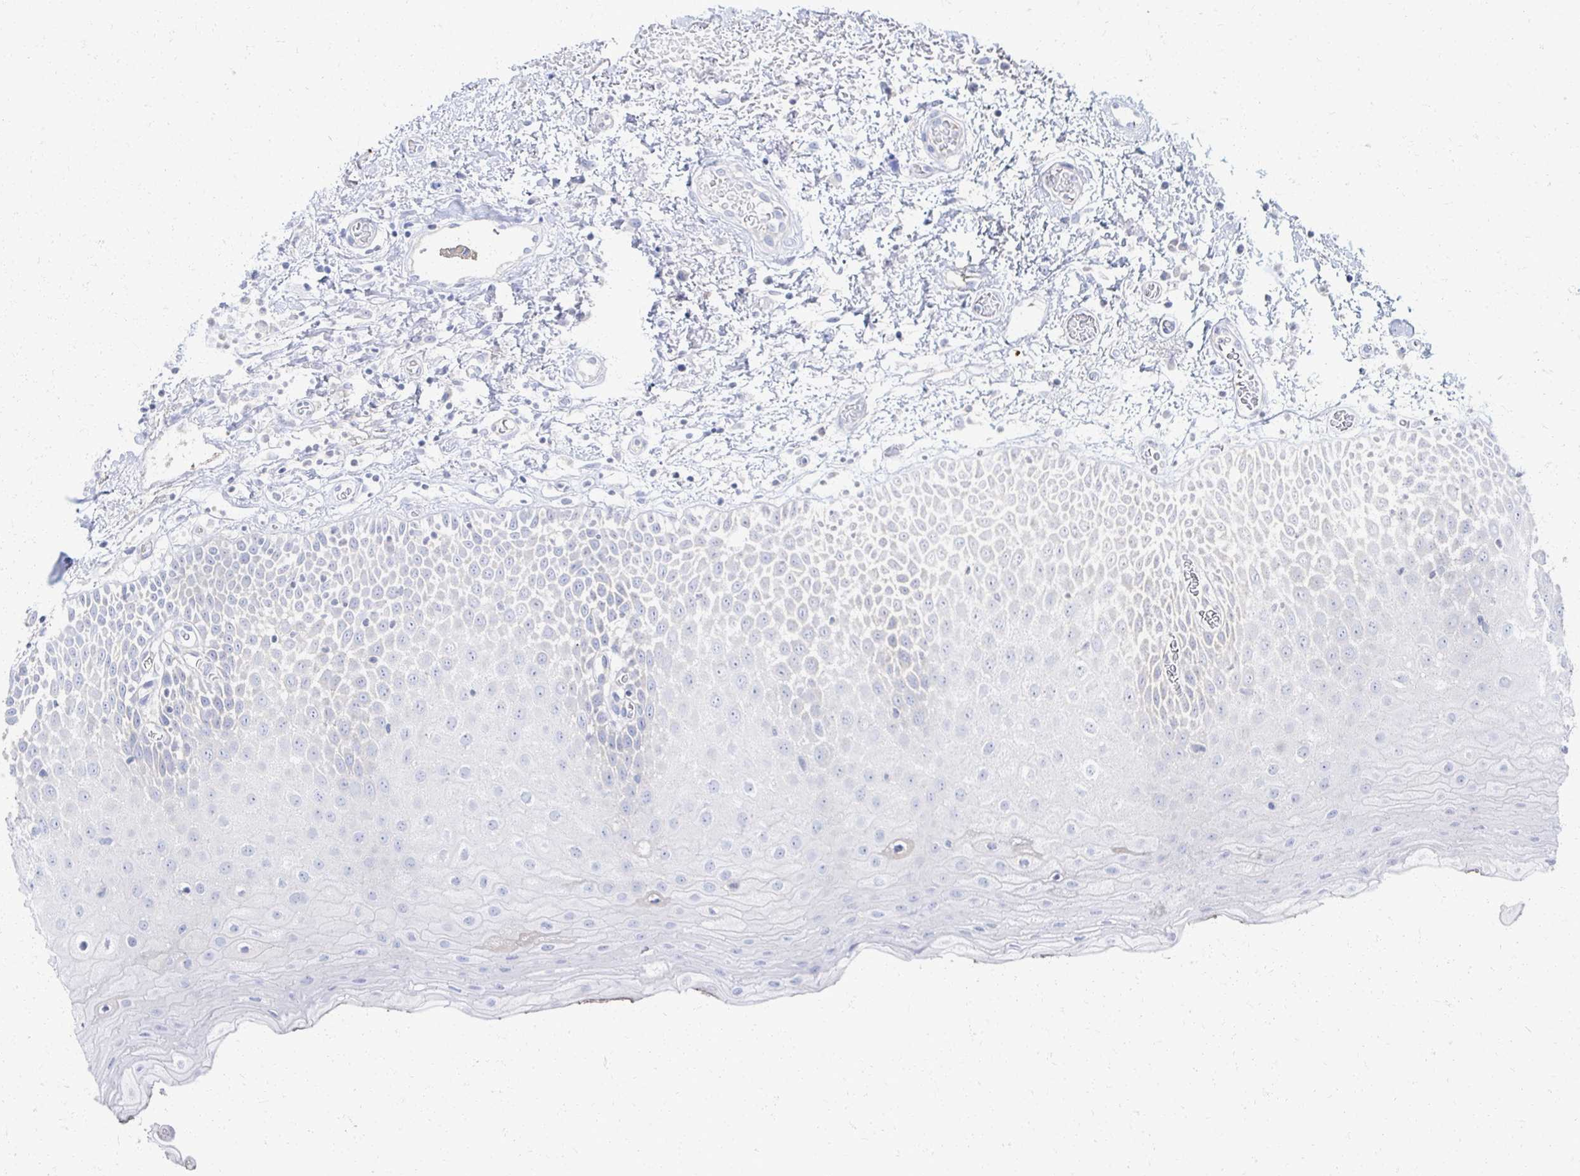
{"staining": {"intensity": "negative", "quantity": "none", "location": "none"}, "tissue": "oral mucosa", "cell_type": "Squamous epithelial cells", "image_type": "normal", "snomed": [{"axis": "morphology", "description": "Normal tissue, NOS"}, {"axis": "topography", "description": "Oral tissue"}], "caption": "Immunohistochemistry of normal oral mucosa shows no positivity in squamous epithelial cells. (Stains: DAB (3,3'-diaminobenzidine) immunohistochemistry with hematoxylin counter stain, Microscopy: brightfield microscopy at high magnification).", "gene": "PRR20A", "patient": {"sex": "female", "age": 82}}